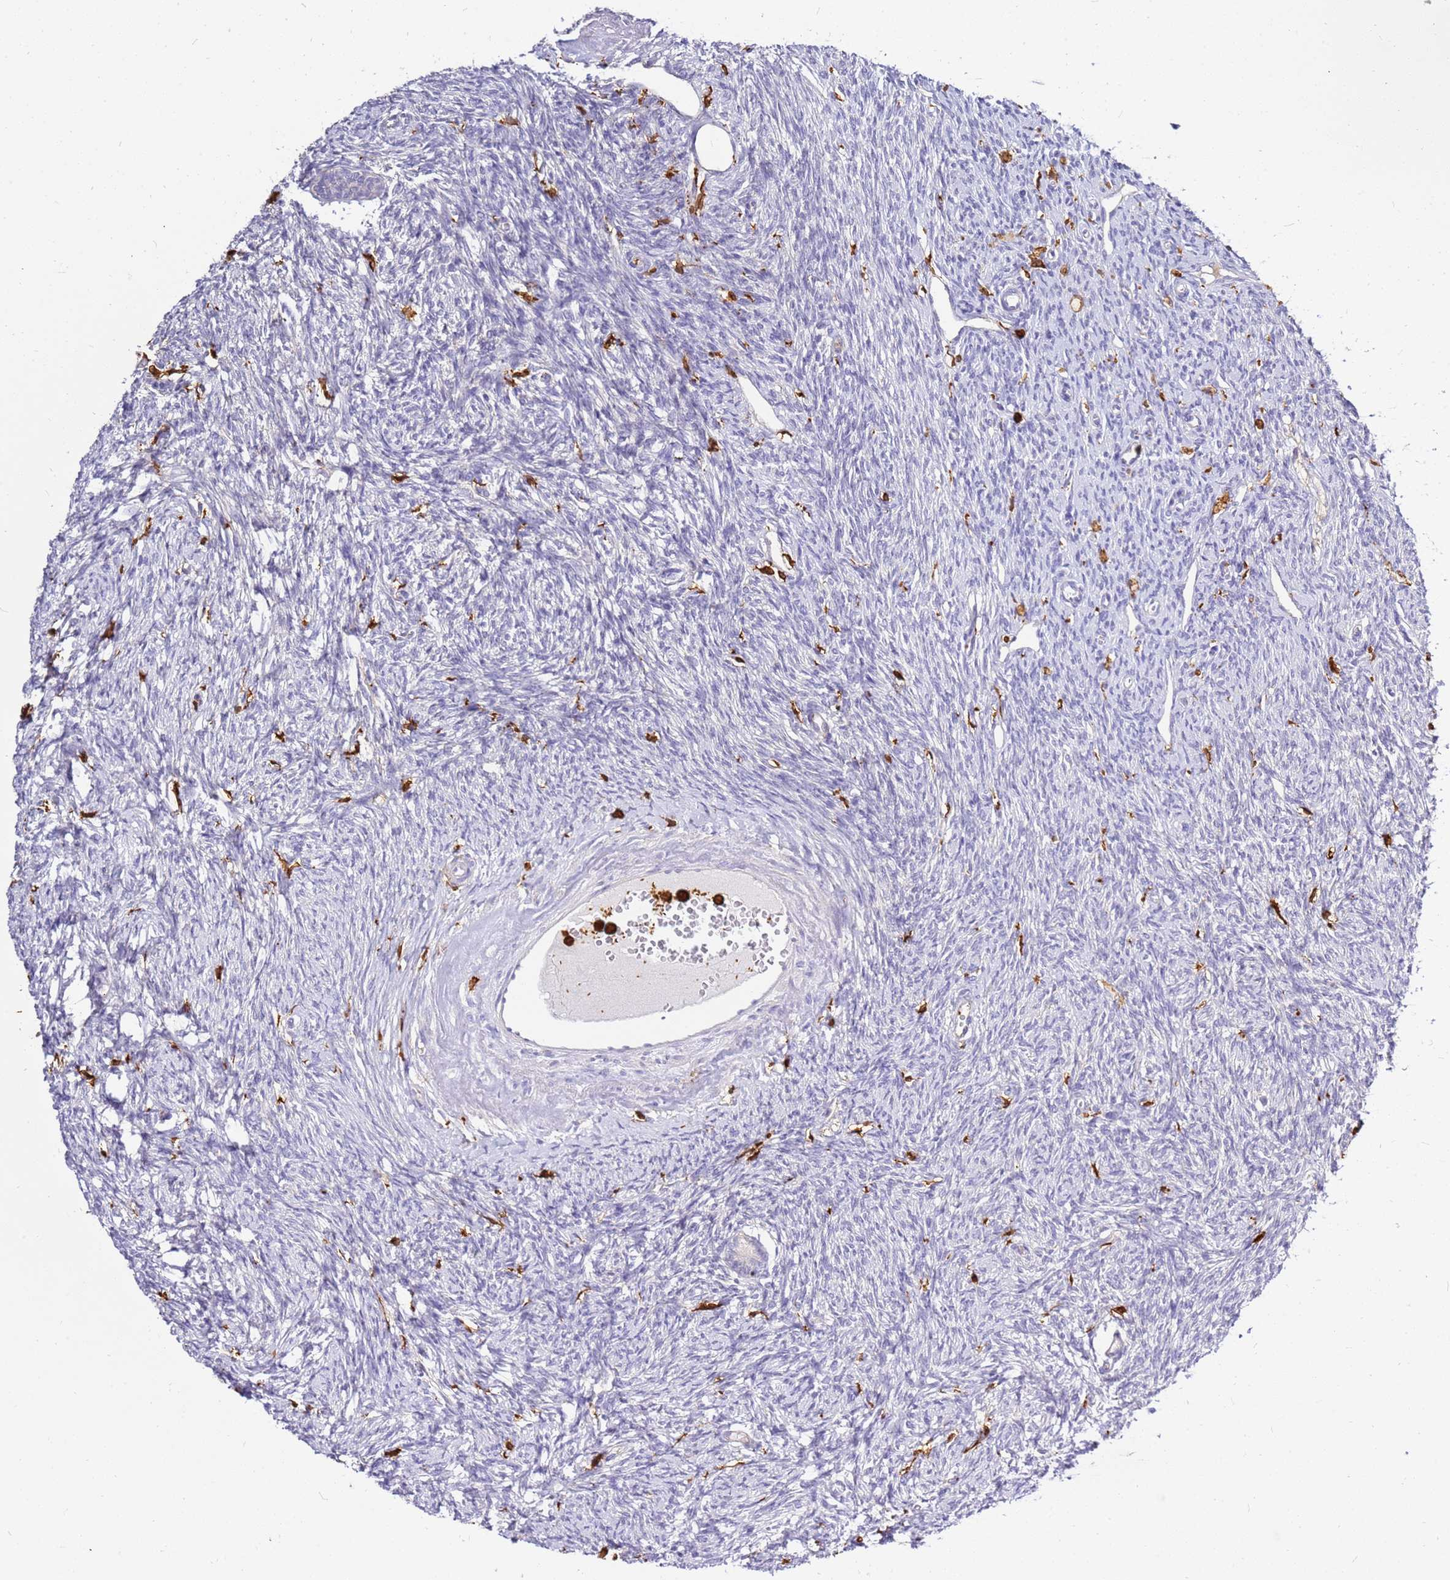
{"staining": {"intensity": "negative", "quantity": "none", "location": "none"}, "tissue": "ovary", "cell_type": "Follicle cells", "image_type": "normal", "snomed": [{"axis": "morphology", "description": "Normal tissue, NOS"}, {"axis": "morphology", "description": "Cyst, NOS"}, {"axis": "topography", "description": "Ovary"}], "caption": "This is an immunohistochemistry (IHC) photomicrograph of benign ovary. There is no positivity in follicle cells.", "gene": "CORO1A", "patient": {"sex": "female", "age": 33}}